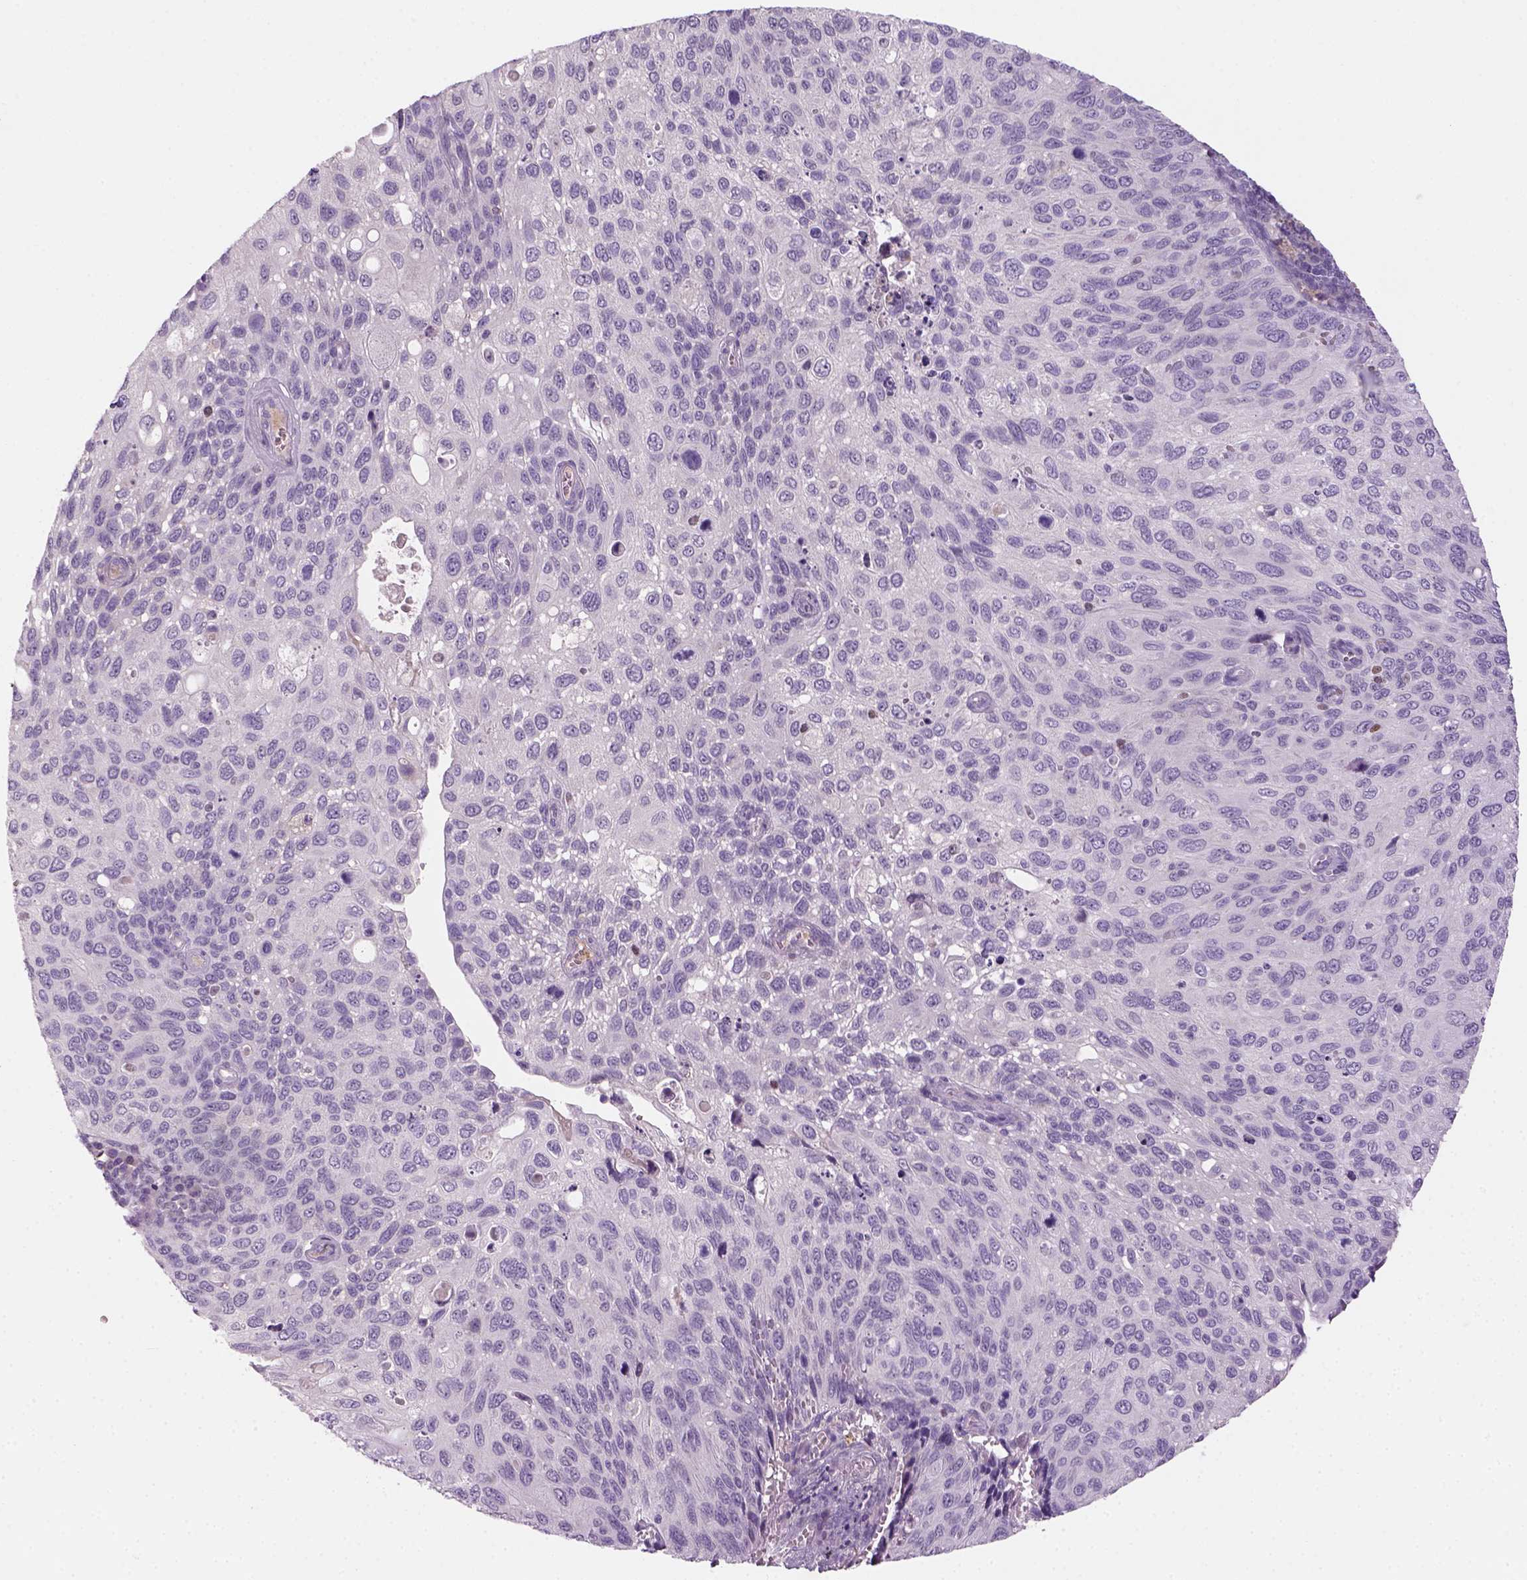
{"staining": {"intensity": "negative", "quantity": "none", "location": "none"}, "tissue": "cervical cancer", "cell_type": "Tumor cells", "image_type": "cancer", "snomed": [{"axis": "morphology", "description": "Squamous cell carcinoma, NOS"}, {"axis": "topography", "description": "Cervix"}], "caption": "Human cervical cancer stained for a protein using immunohistochemistry (IHC) demonstrates no positivity in tumor cells.", "gene": "GFI1B", "patient": {"sex": "female", "age": 70}}